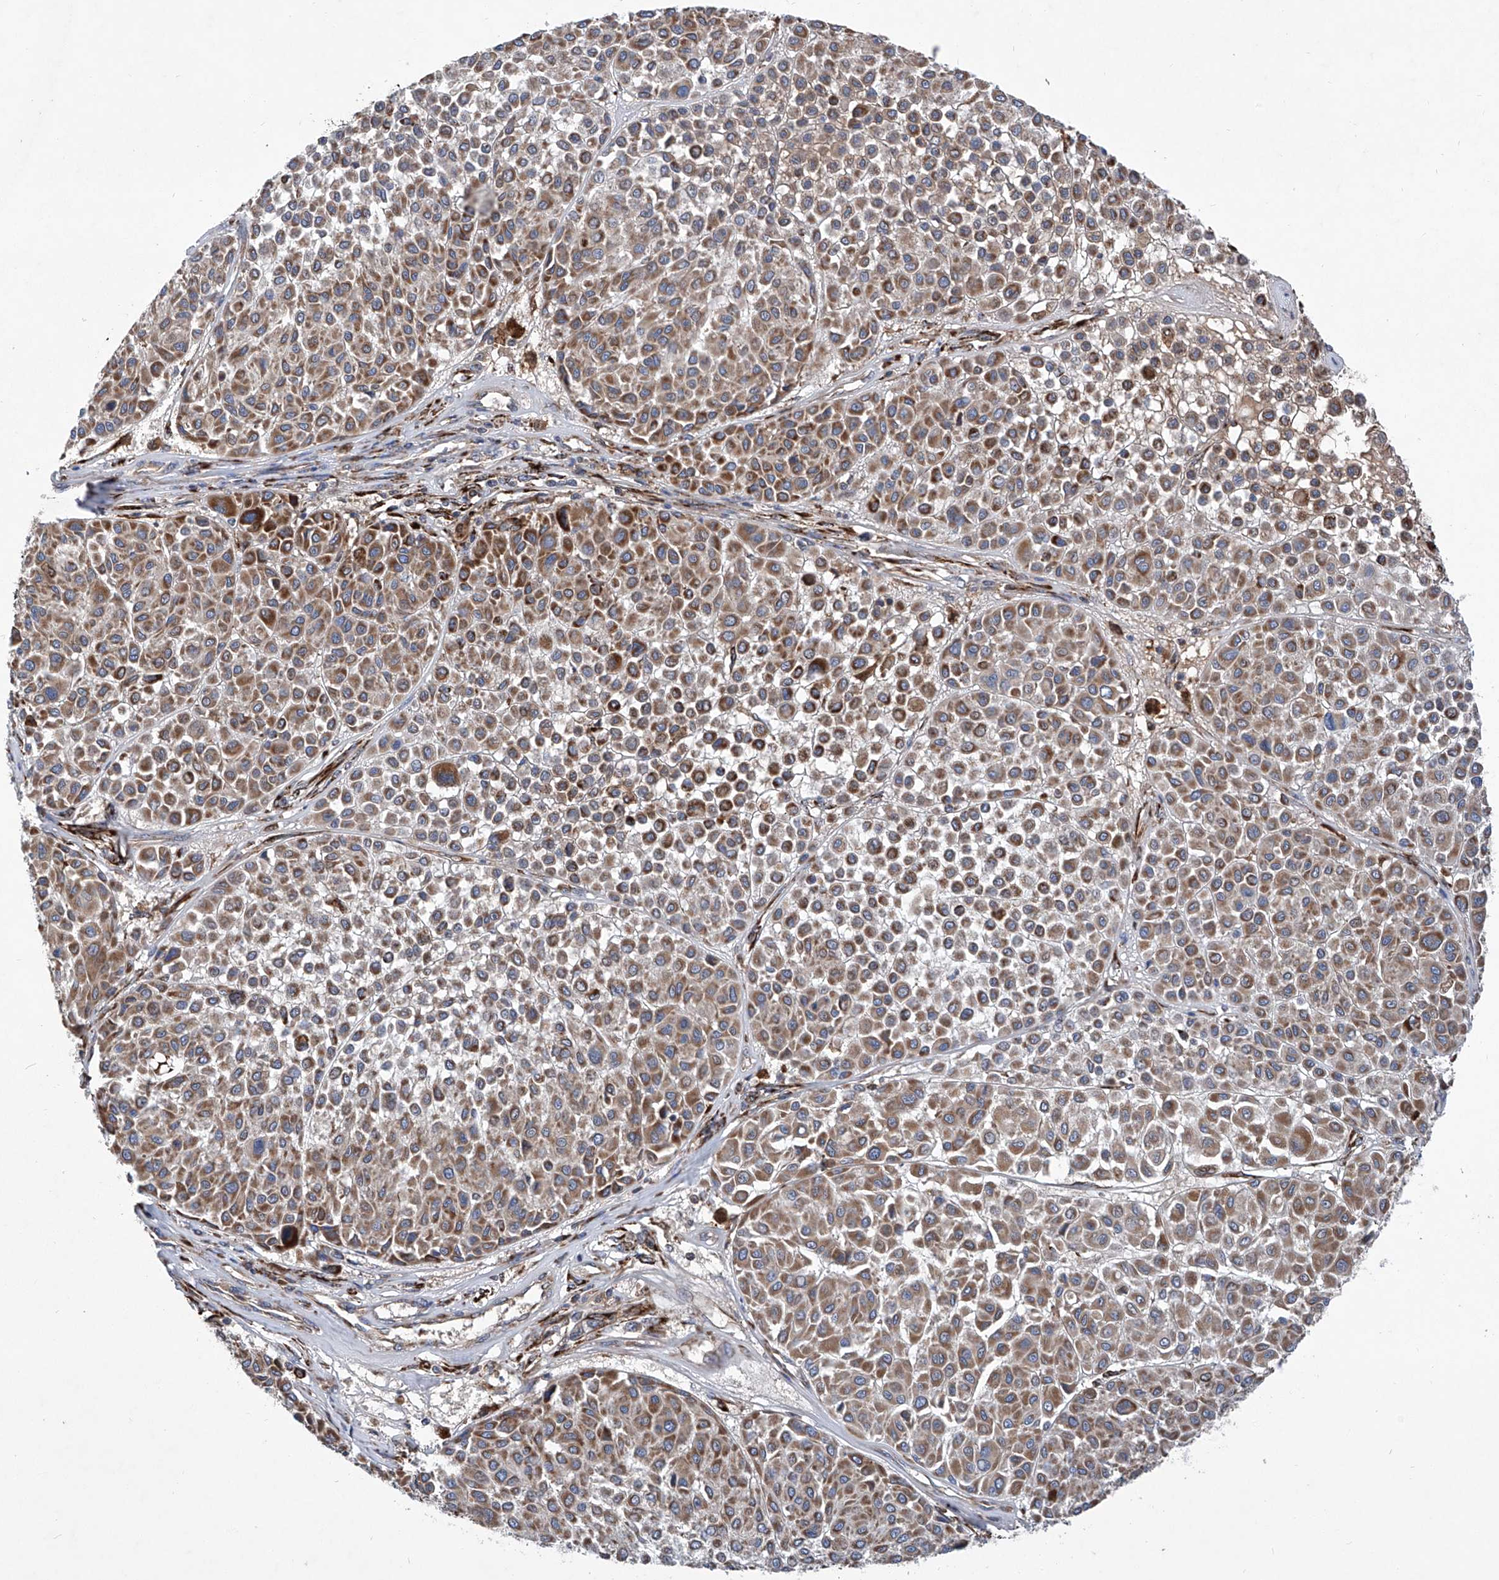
{"staining": {"intensity": "moderate", "quantity": ">75%", "location": "cytoplasmic/membranous"}, "tissue": "melanoma", "cell_type": "Tumor cells", "image_type": "cancer", "snomed": [{"axis": "morphology", "description": "Malignant melanoma, Metastatic site"}, {"axis": "topography", "description": "Soft tissue"}], "caption": "A brown stain shows moderate cytoplasmic/membranous staining of a protein in human melanoma tumor cells. (brown staining indicates protein expression, while blue staining denotes nuclei).", "gene": "ASCC3", "patient": {"sex": "male", "age": 41}}